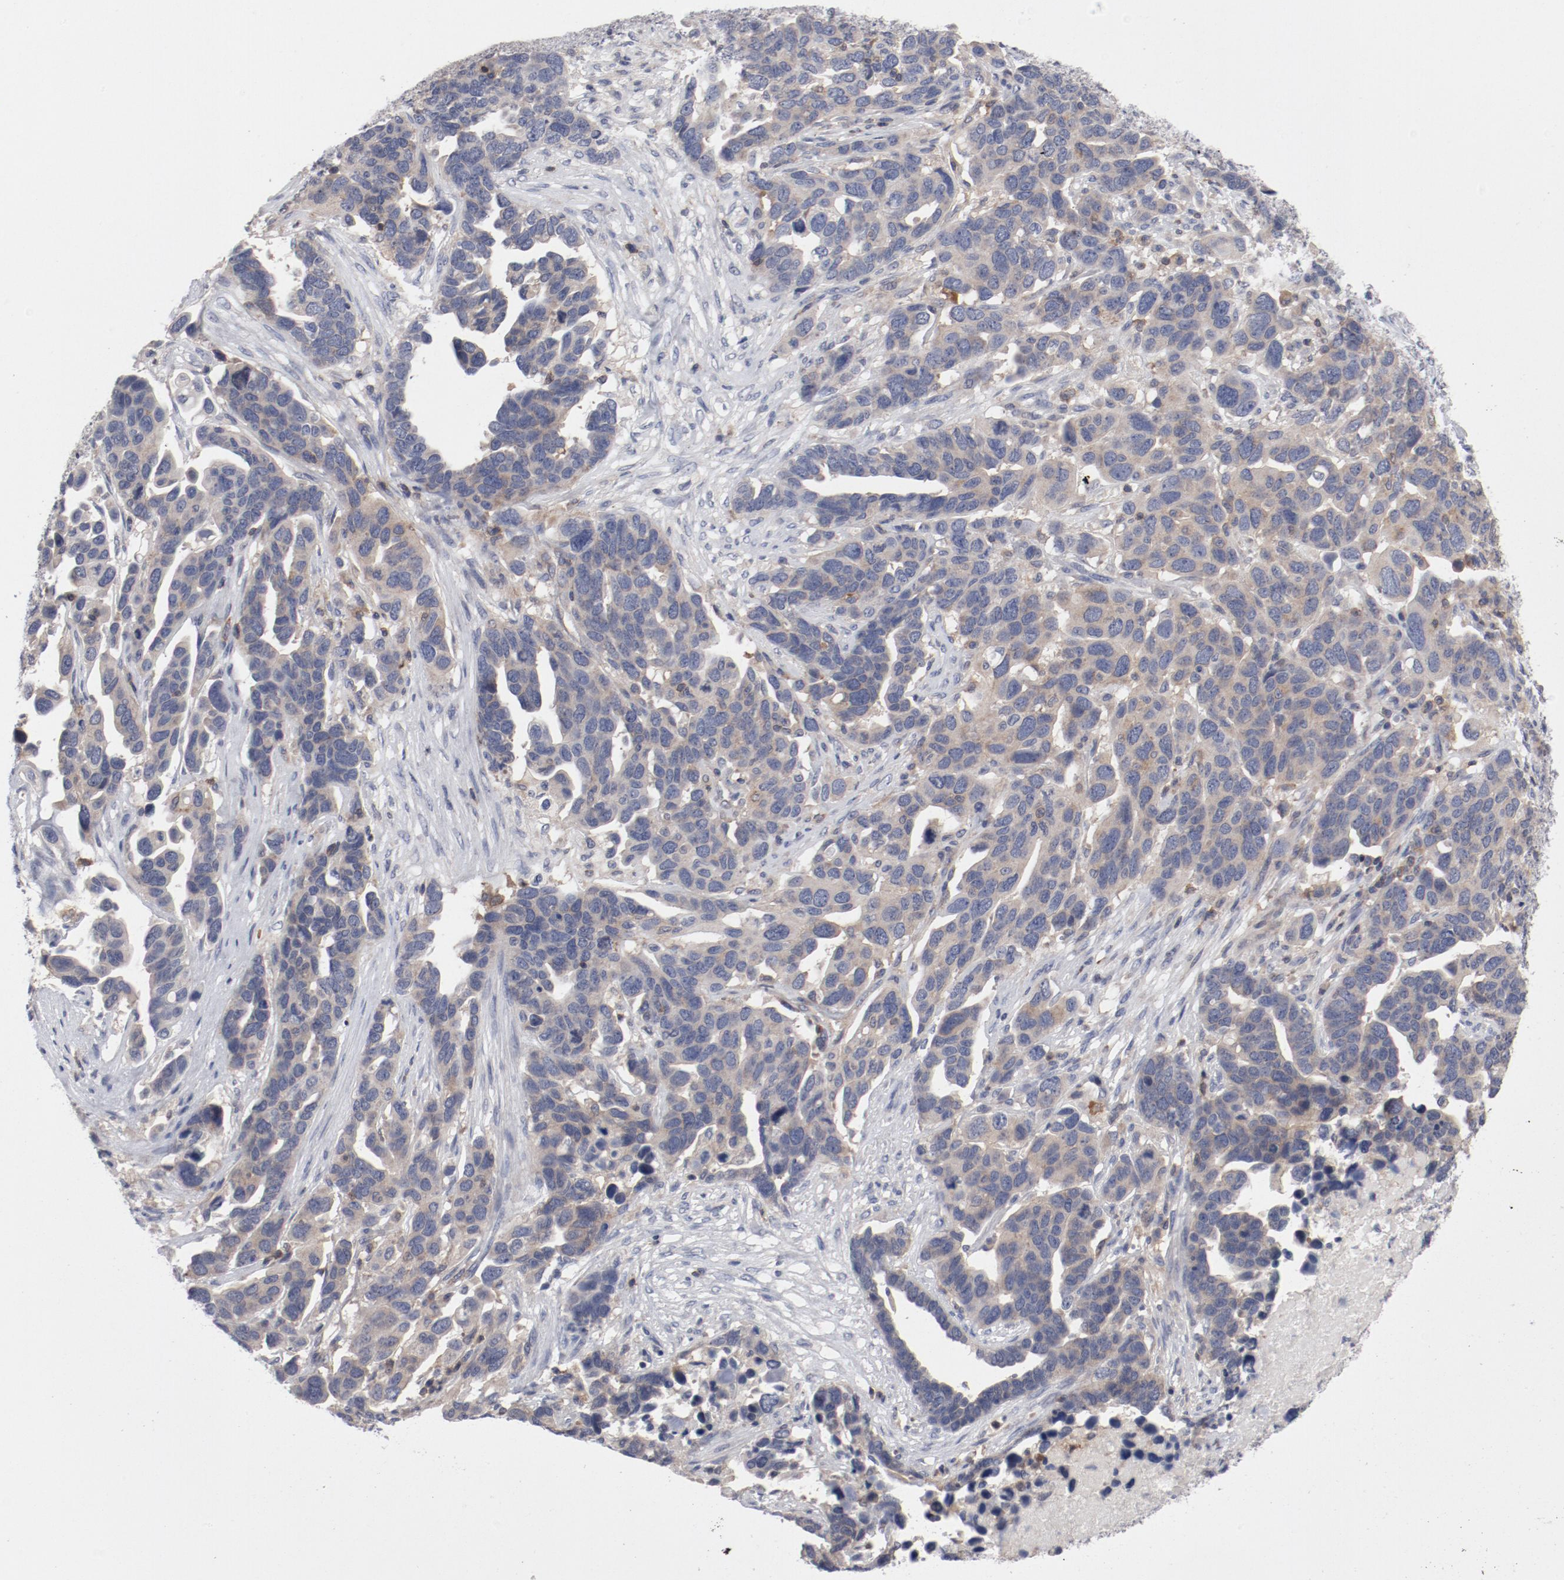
{"staining": {"intensity": "weak", "quantity": ">75%", "location": "cytoplasmic/membranous"}, "tissue": "ovarian cancer", "cell_type": "Tumor cells", "image_type": "cancer", "snomed": [{"axis": "morphology", "description": "Cystadenocarcinoma, serous, NOS"}, {"axis": "topography", "description": "Ovary"}], "caption": "Ovarian serous cystadenocarcinoma stained for a protein (brown) demonstrates weak cytoplasmic/membranous positive positivity in about >75% of tumor cells.", "gene": "CBL", "patient": {"sex": "female", "age": 54}}